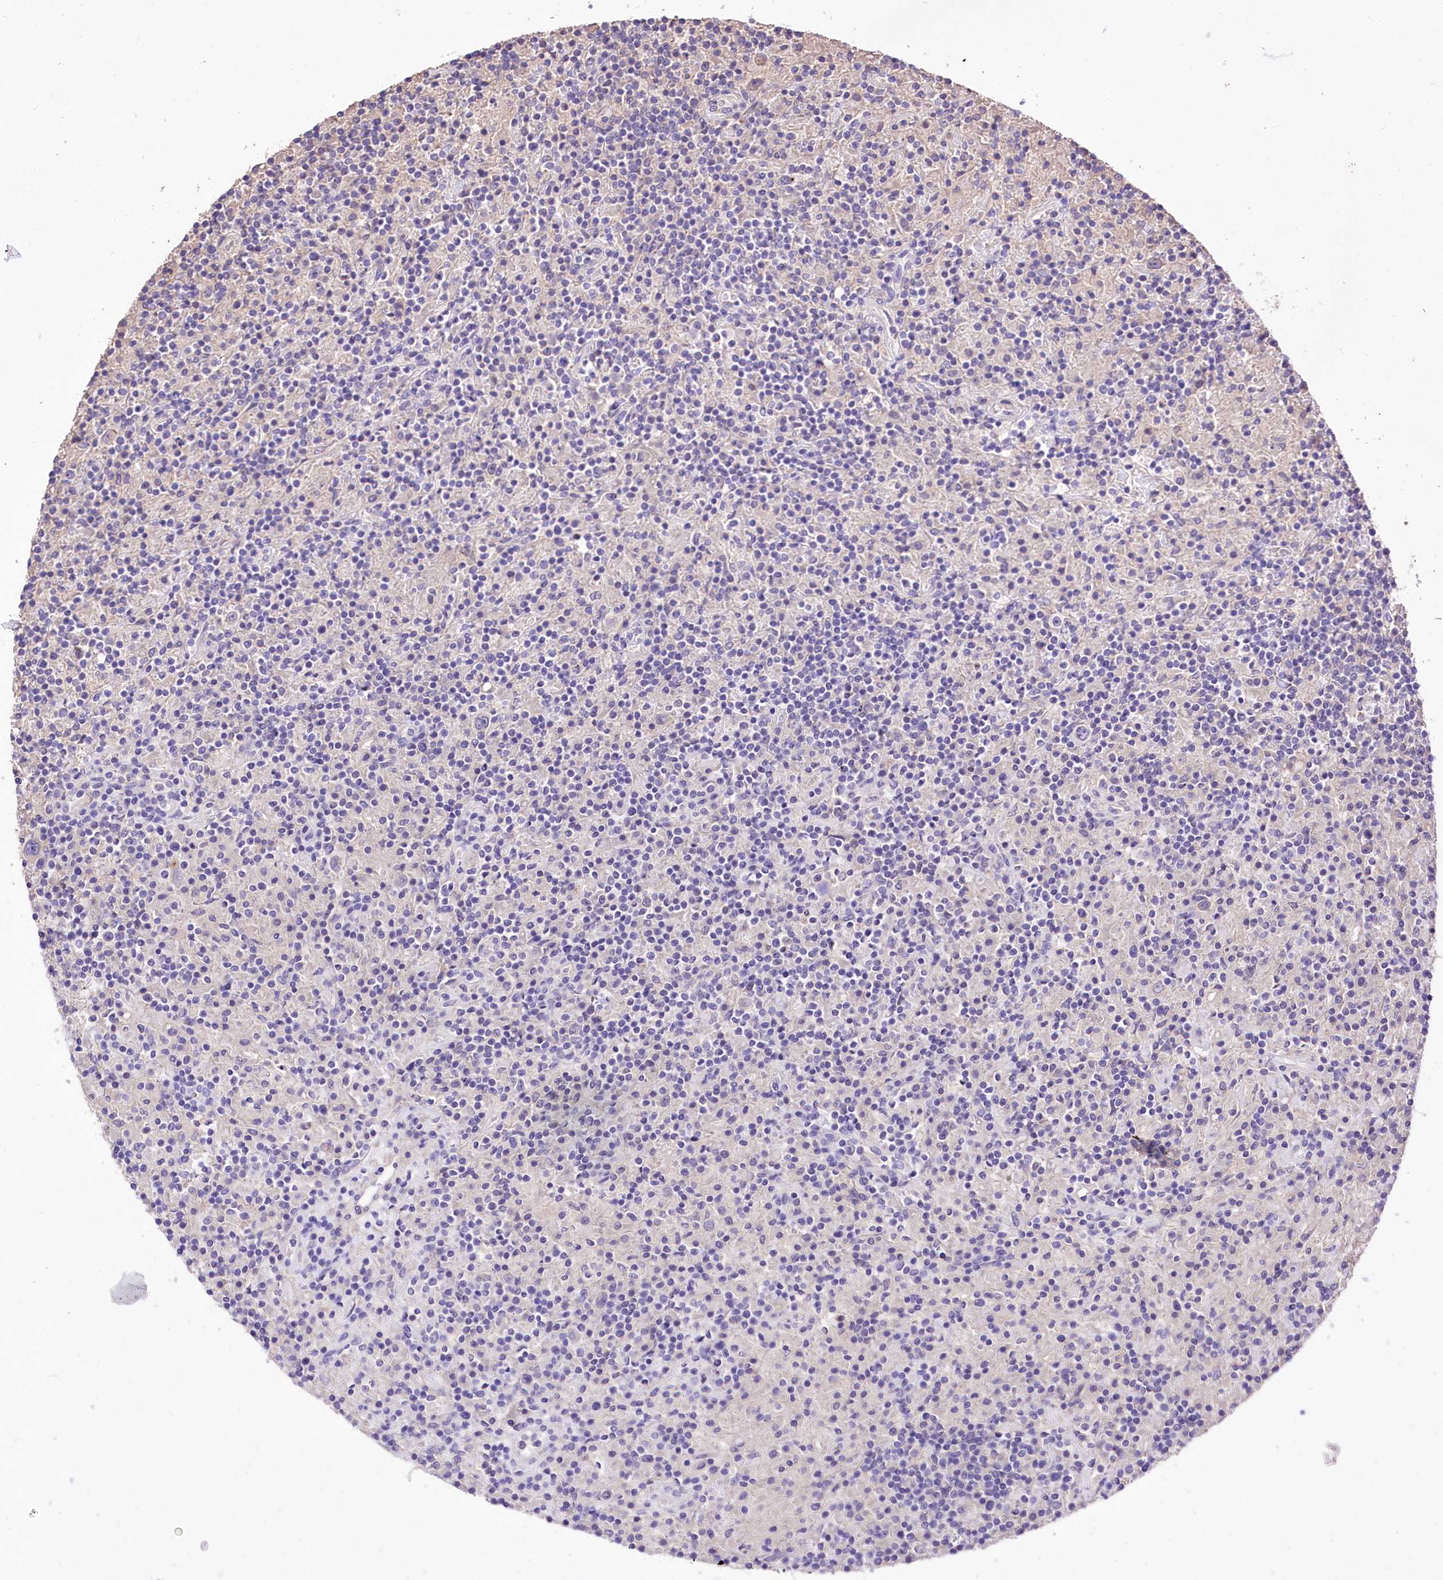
{"staining": {"intensity": "negative", "quantity": "none", "location": "none"}, "tissue": "lymphoma", "cell_type": "Tumor cells", "image_type": "cancer", "snomed": [{"axis": "morphology", "description": "Hodgkin's disease, NOS"}, {"axis": "topography", "description": "Lymph node"}], "caption": "Immunohistochemistry (IHC) image of neoplastic tissue: Hodgkin's disease stained with DAB (3,3'-diaminobenzidine) exhibits no significant protein staining in tumor cells.", "gene": "PCYOX1L", "patient": {"sex": "male", "age": 70}}